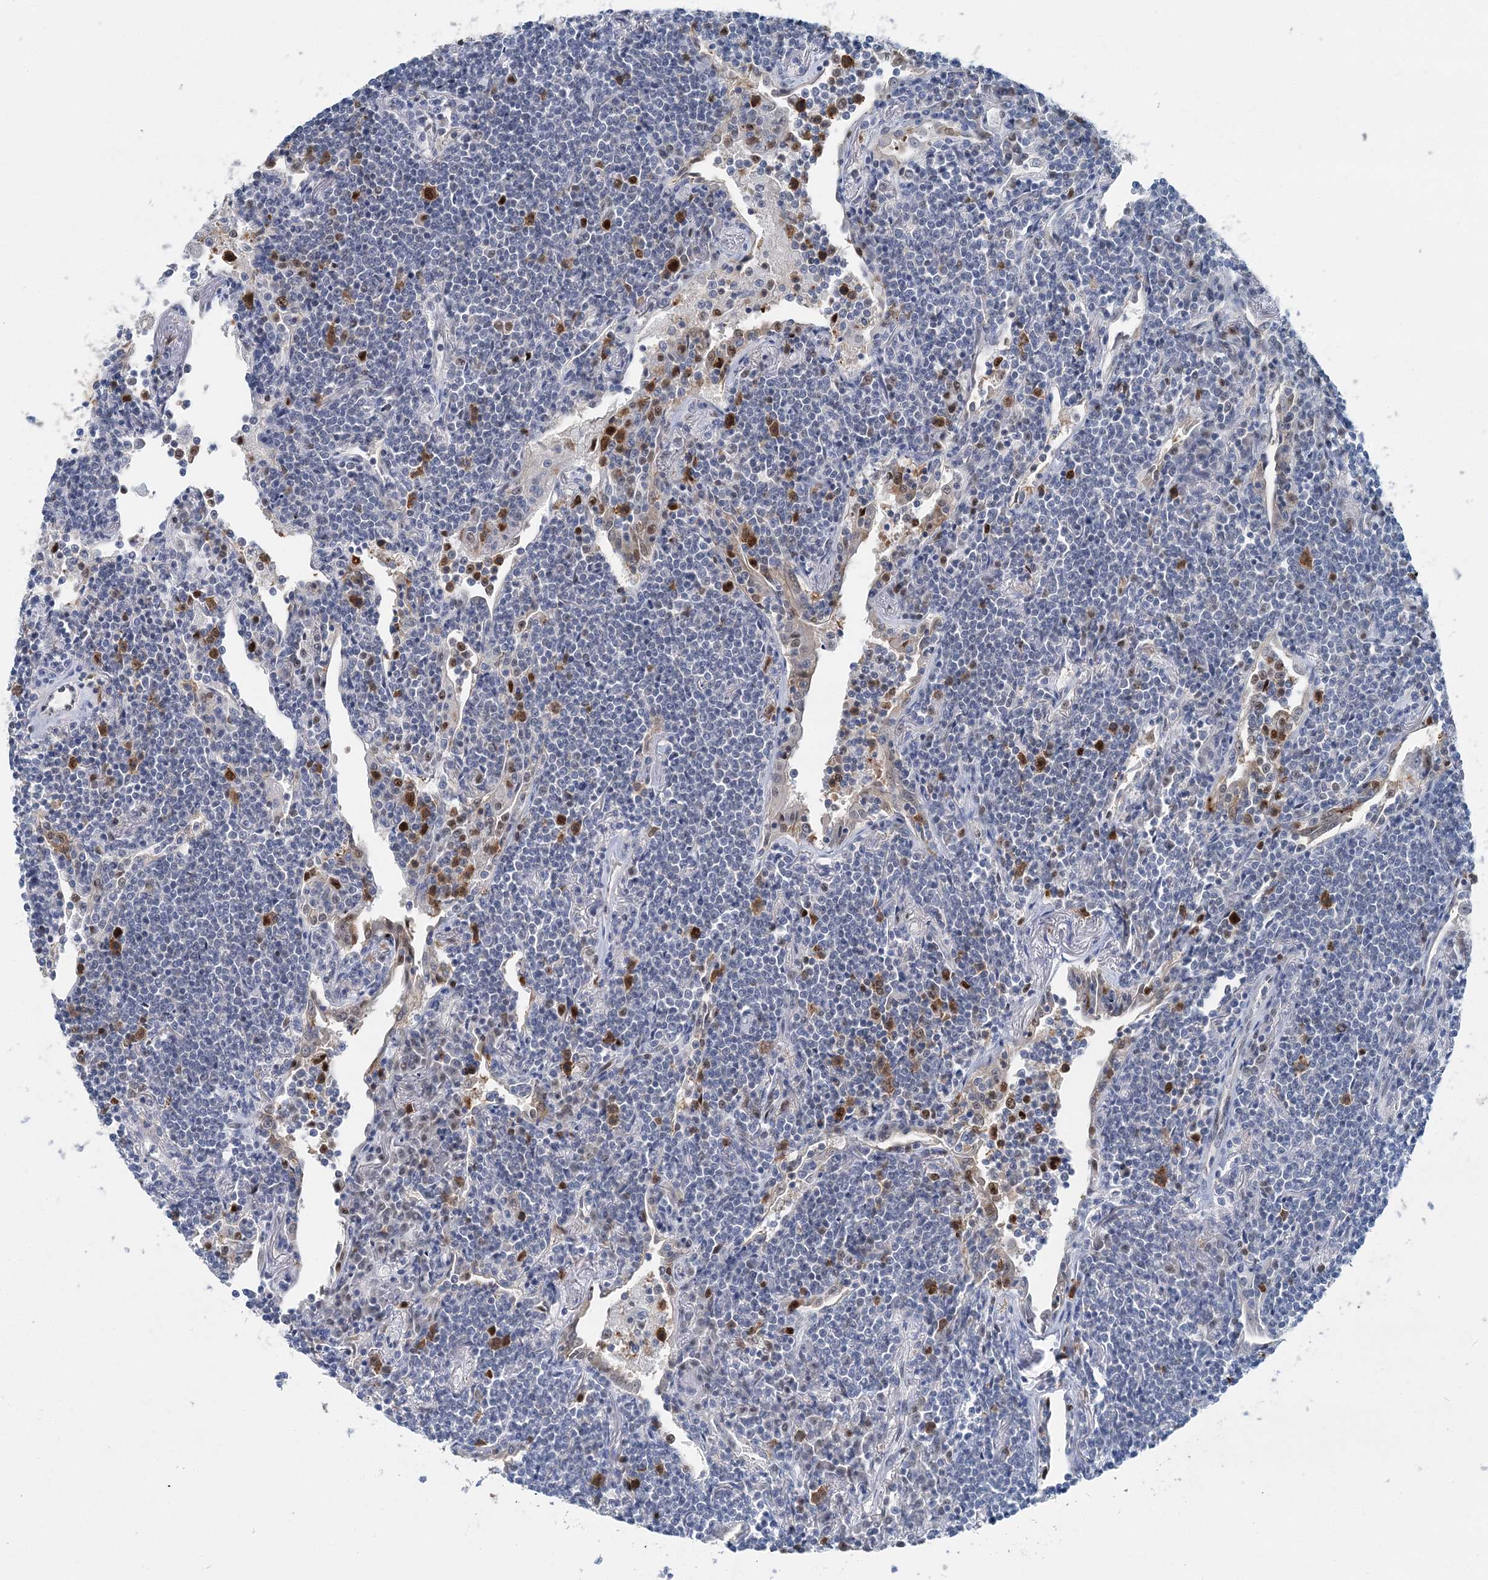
{"staining": {"intensity": "negative", "quantity": "none", "location": "none"}, "tissue": "lymphoma", "cell_type": "Tumor cells", "image_type": "cancer", "snomed": [{"axis": "morphology", "description": "Malignant lymphoma, non-Hodgkin's type, Low grade"}, {"axis": "topography", "description": "Lung"}], "caption": "Immunohistochemistry (IHC) histopathology image of human malignant lymphoma, non-Hodgkin's type (low-grade) stained for a protein (brown), which shows no staining in tumor cells.", "gene": "HAT1", "patient": {"sex": "female", "age": 71}}